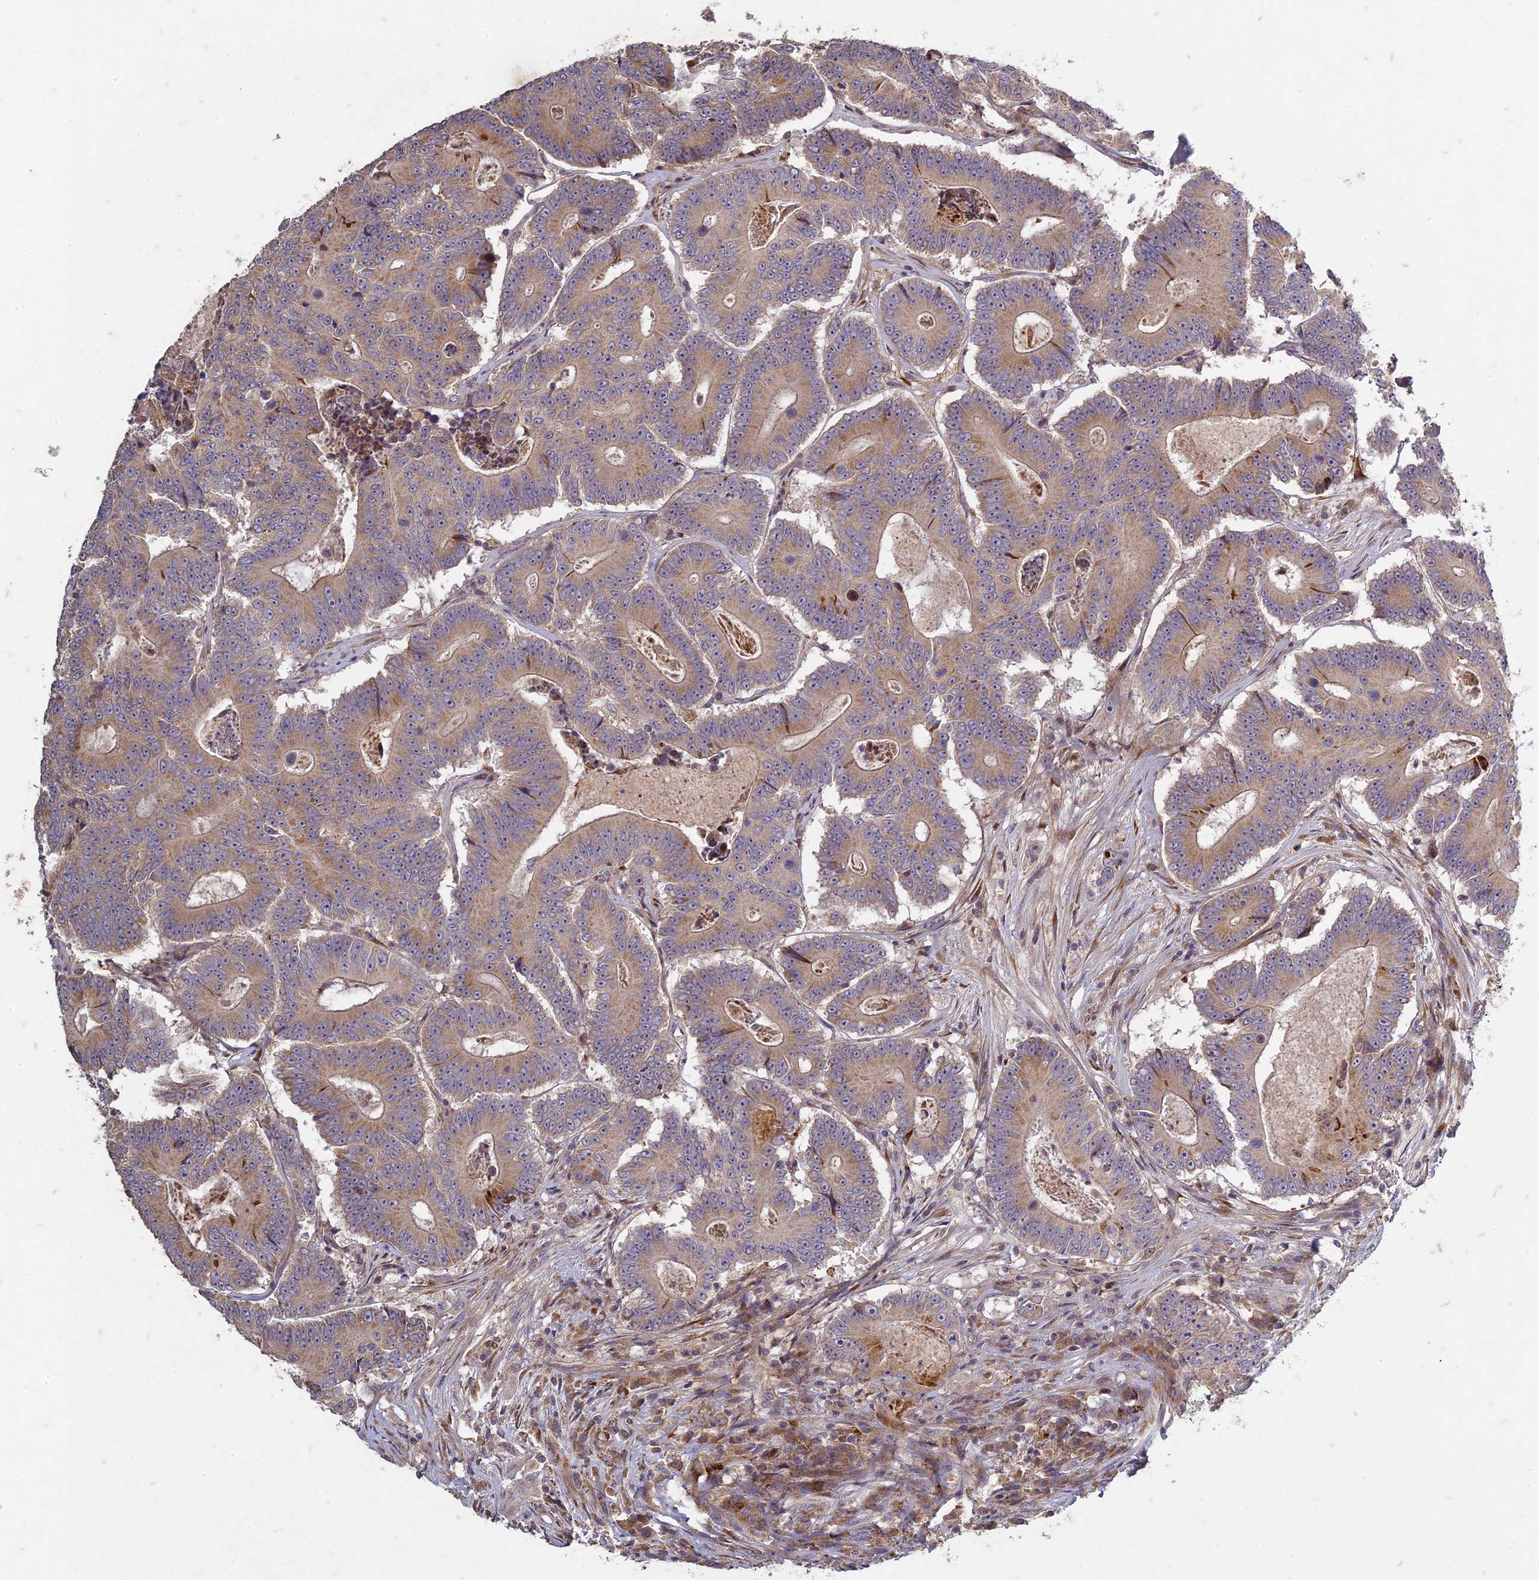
{"staining": {"intensity": "moderate", "quantity": ">75%", "location": "cytoplasmic/membranous"}, "tissue": "colorectal cancer", "cell_type": "Tumor cells", "image_type": "cancer", "snomed": [{"axis": "morphology", "description": "Adenocarcinoma, NOS"}, {"axis": "topography", "description": "Colon"}], "caption": "Immunohistochemical staining of human adenocarcinoma (colorectal) shows medium levels of moderate cytoplasmic/membranous protein positivity in approximately >75% of tumor cells.", "gene": "TCF25", "patient": {"sex": "male", "age": 83}}